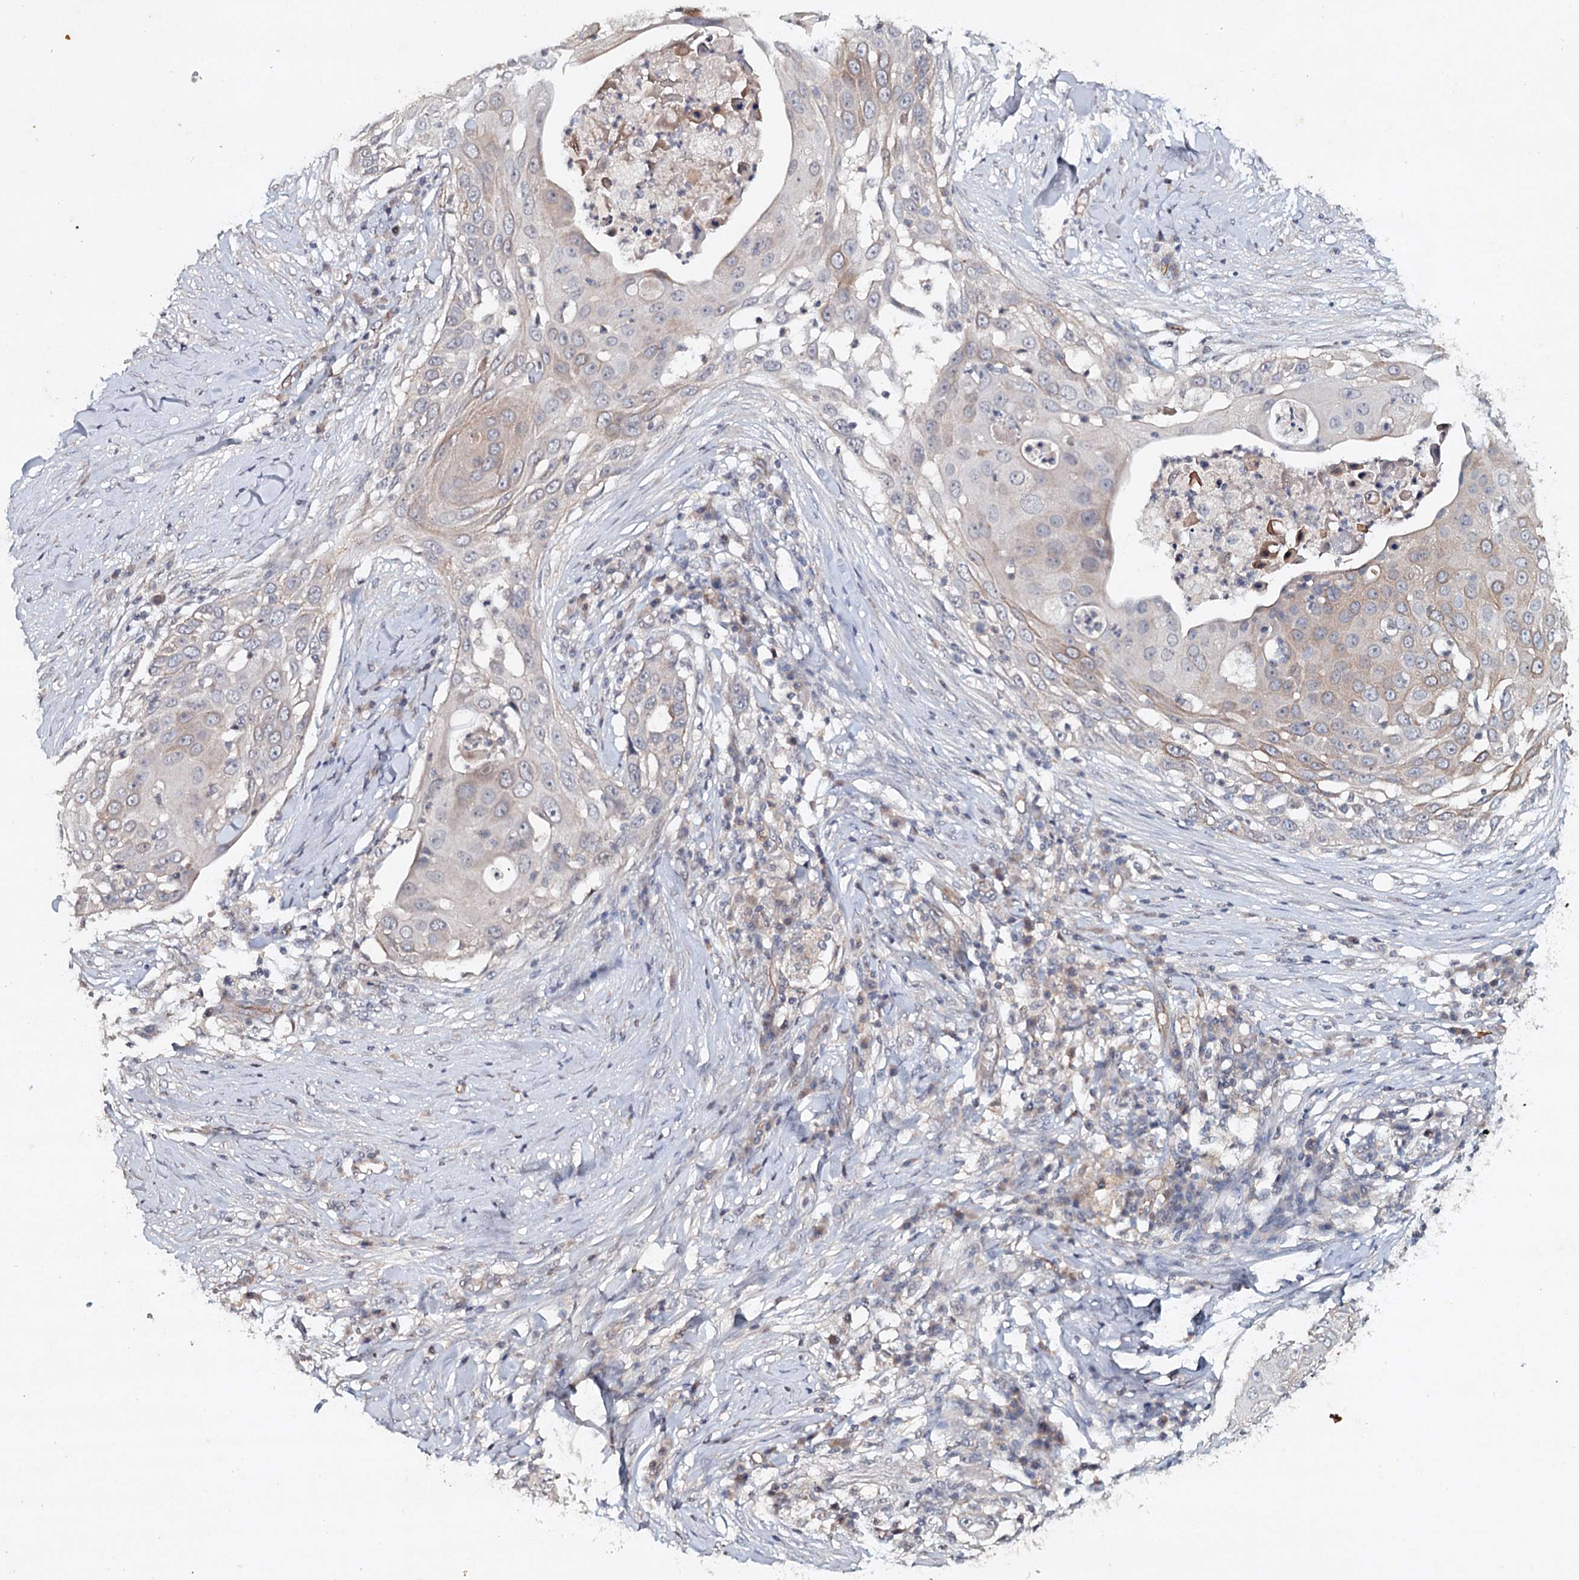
{"staining": {"intensity": "weak", "quantity": "<25%", "location": "cytoplasmic/membranous"}, "tissue": "skin cancer", "cell_type": "Tumor cells", "image_type": "cancer", "snomed": [{"axis": "morphology", "description": "Squamous cell carcinoma, NOS"}, {"axis": "topography", "description": "Skin"}], "caption": "A histopathology image of skin cancer stained for a protein shows no brown staining in tumor cells.", "gene": "SYNPO", "patient": {"sex": "female", "age": 44}}